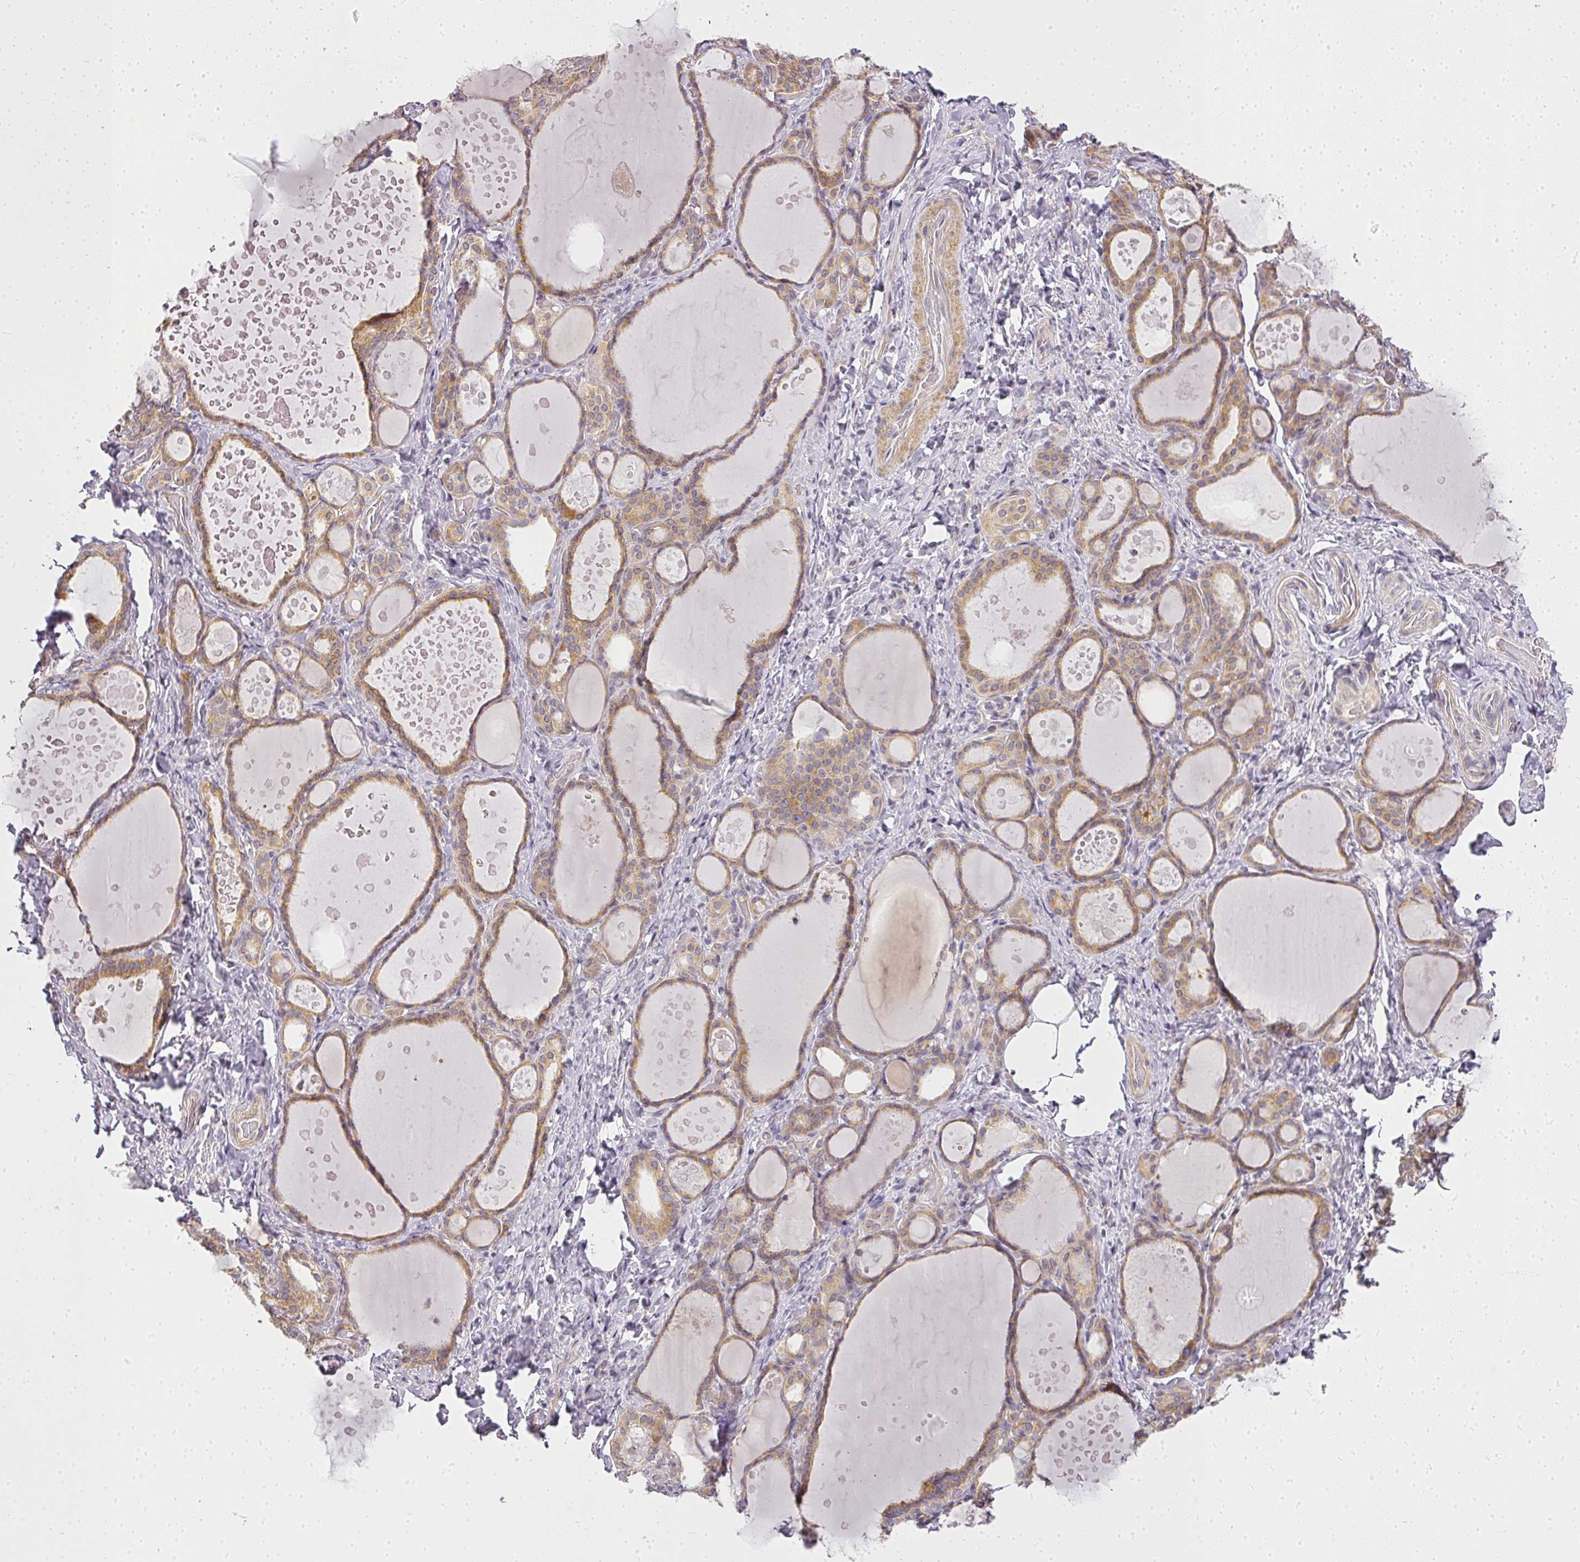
{"staining": {"intensity": "moderate", "quantity": ">75%", "location": "cytoplasmic/membranous"}, "tissue": "thyroid gland", "cell_type": "Glandular cells", "image_type": "normal", "snomed": [{"axis": "morphology", "description": "Normal tissue, NOS"}, {"axis": "topography", "description": "Thyroid gland"}], "caption": "Glandular cells exhibit medium levels of moderate cytoplasmic/membranous expression in approximately >75% of cells in unremarkable thyroid gland.", "gene": "MED19", "patient": {"sex": "female", "age": 46}}